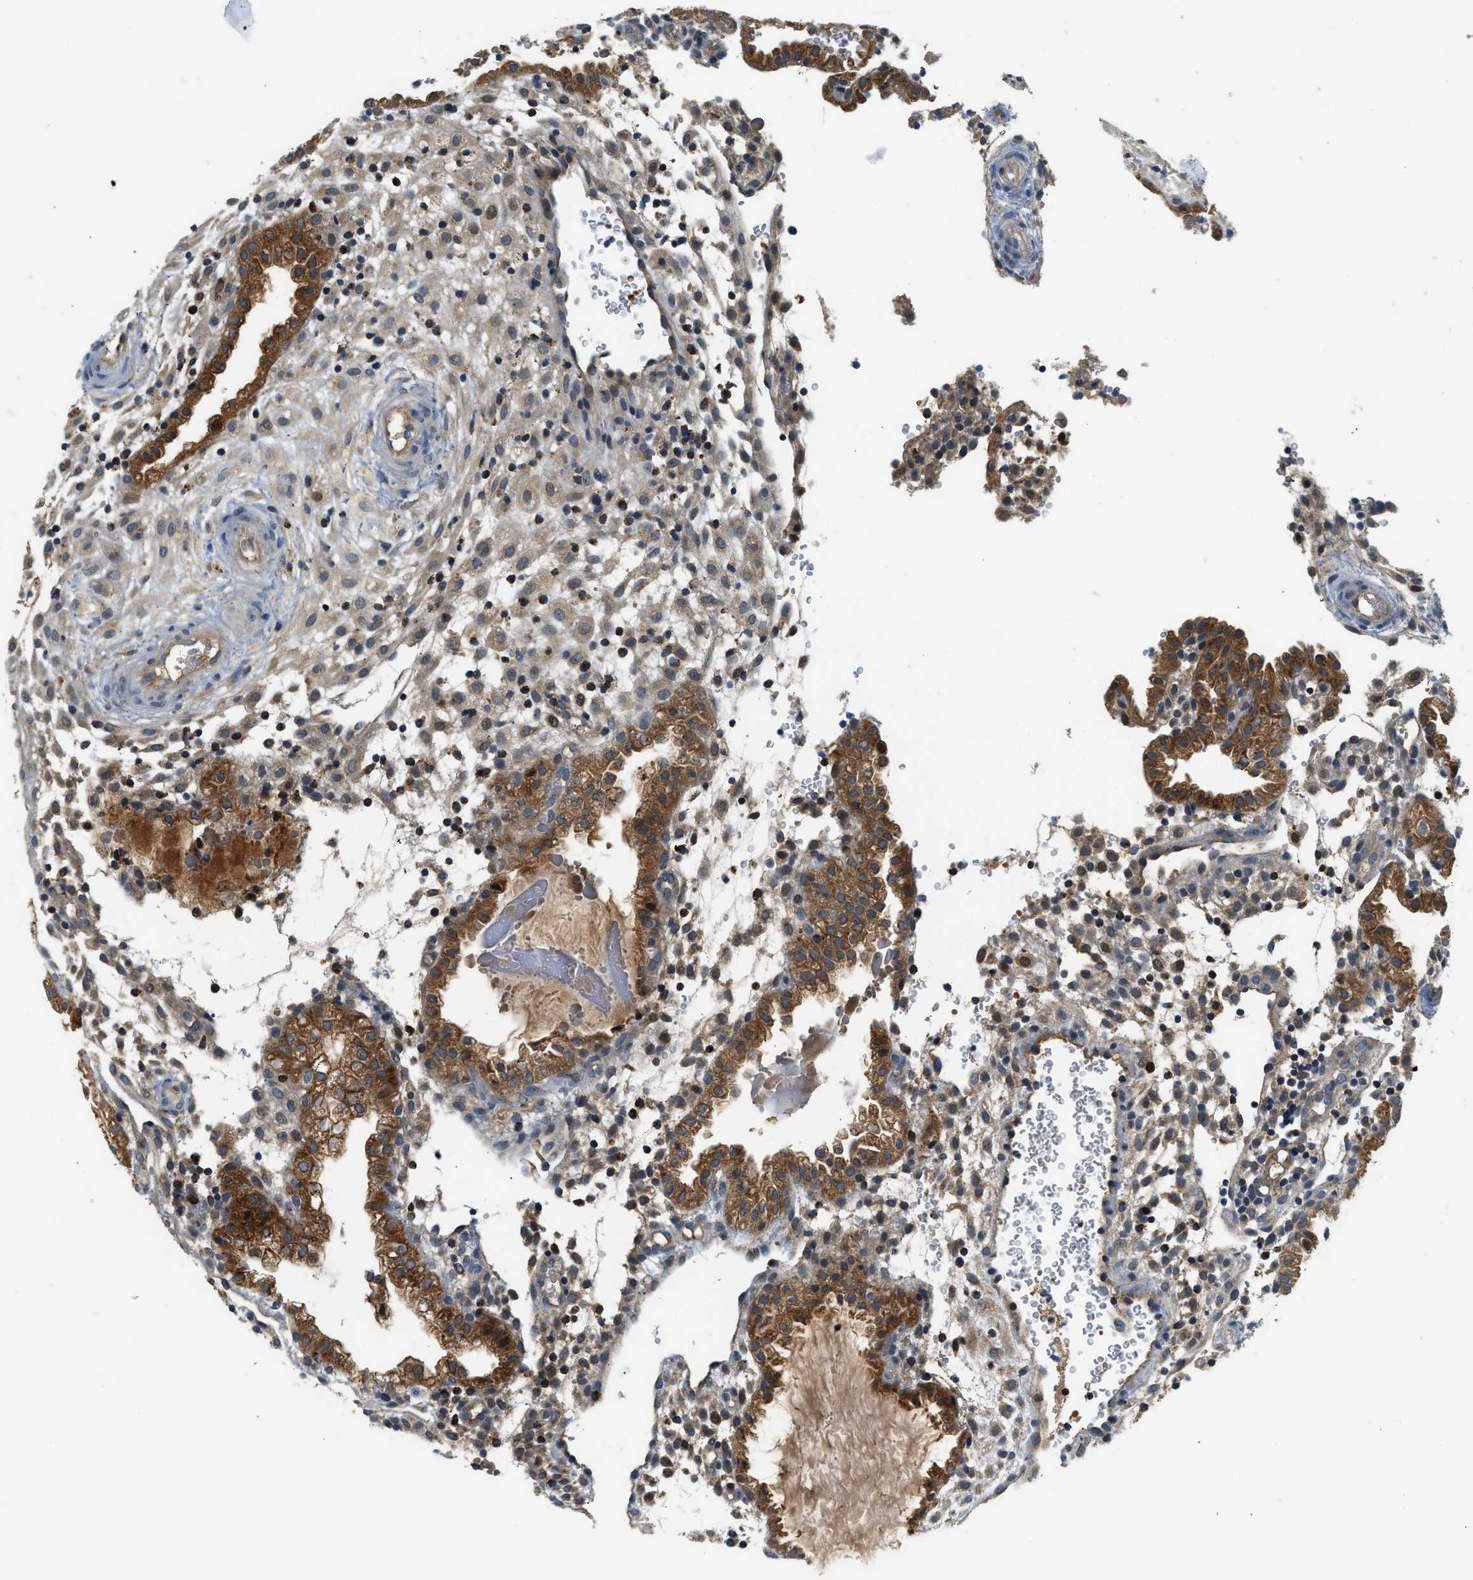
{"staining": {"intensity": "moderate", "quantity": ">75%", "location": "cytoplasmic/membranous"}, "tissue": "placenta", "cell_type": "Decidual cells", "image_type": "normal", "snomed": [{"axis": "morphology", "description": "Normal tissue, NOS"}, {"axis": "topography", "description": "Placenta"}], "caption": "Protein analysis of unremarkable placenta demonstrates moderate cytoplasmic/membranous expression in approximately >75% of decidual cells.", "gene": "KCNK1", "patient": {"sex": "female", "age": 18}}